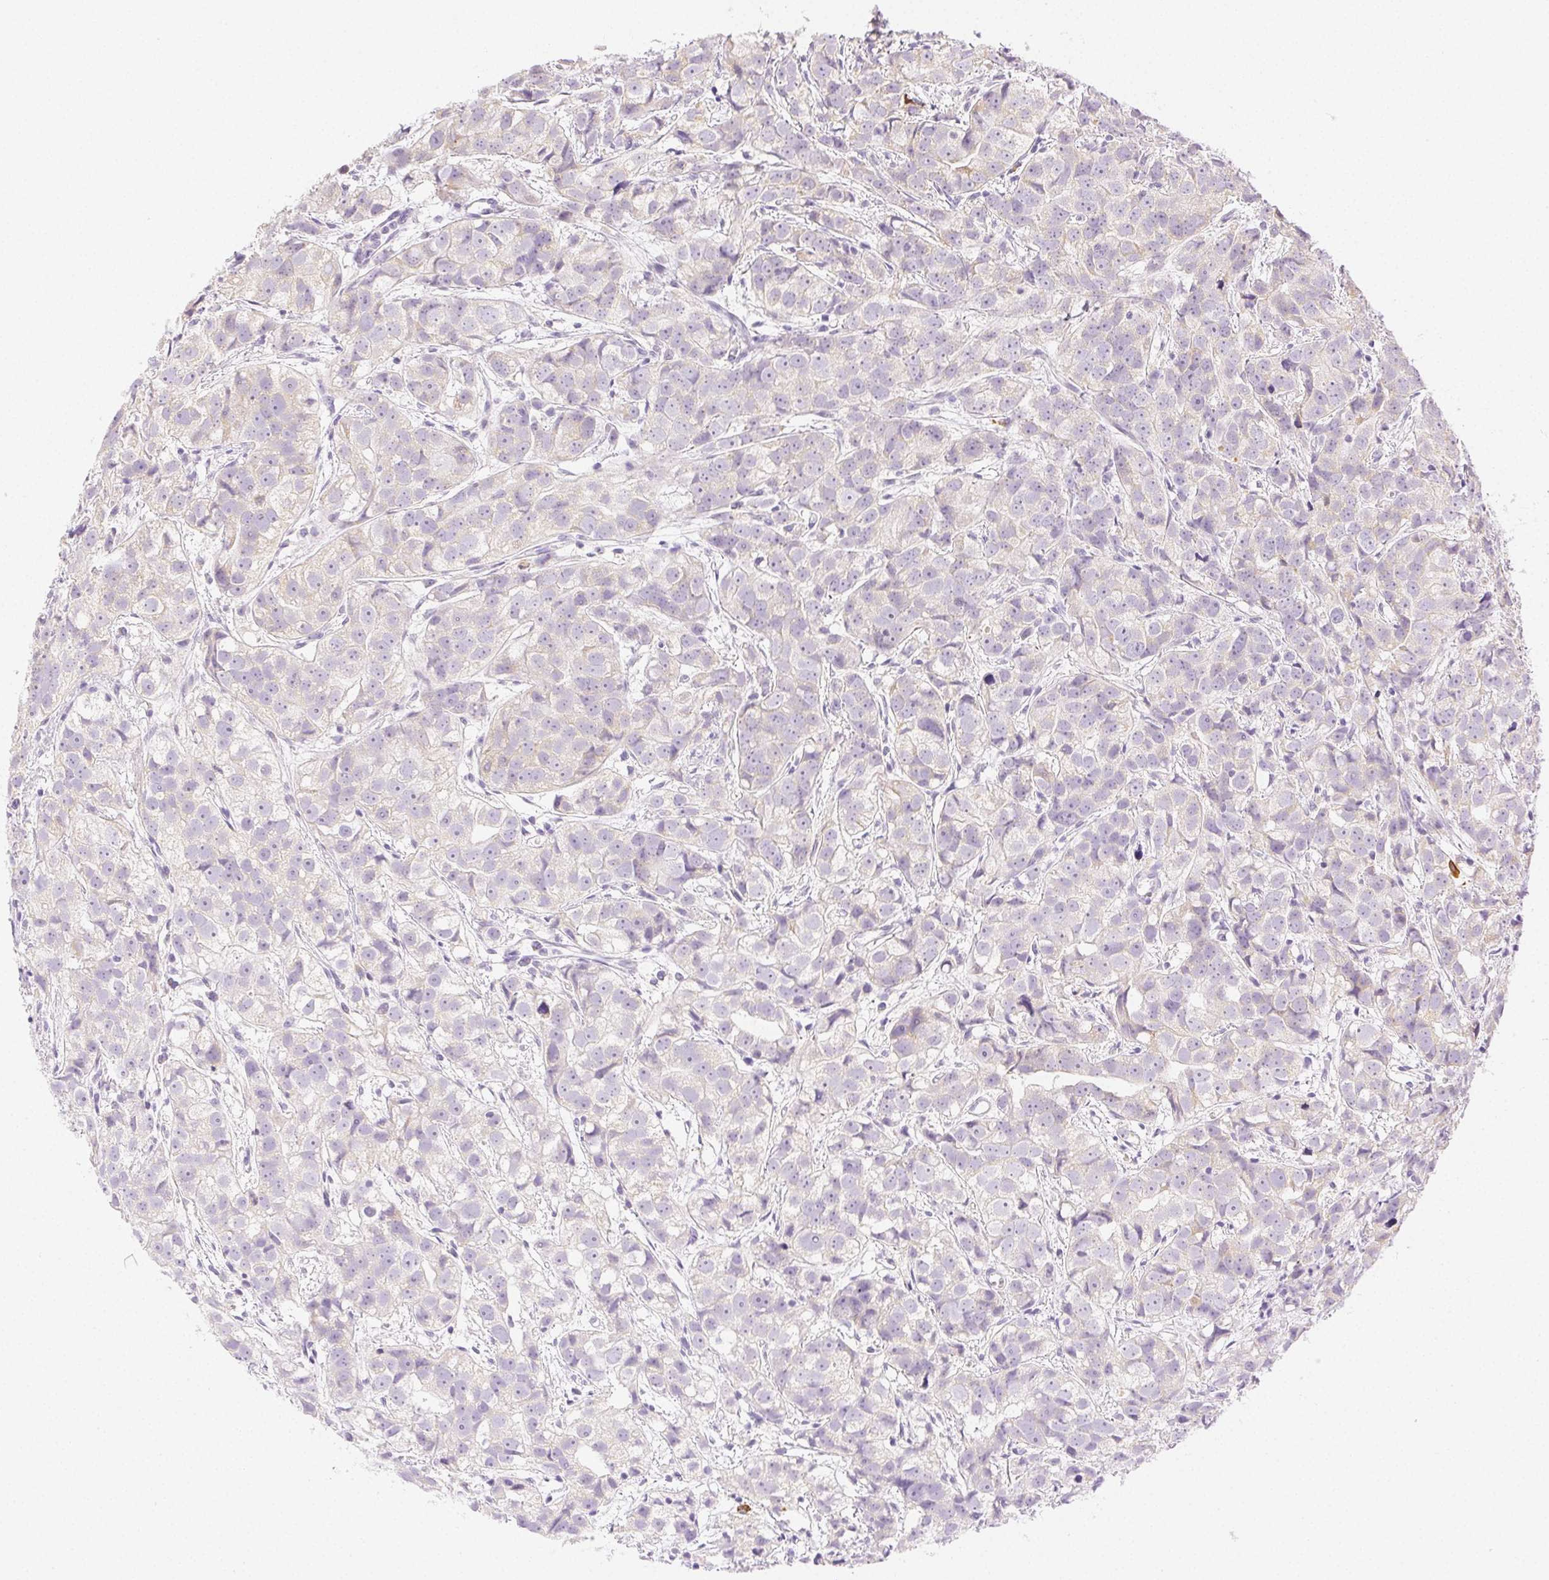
{"staining": {"intensity": "negative", "quantity": "none", "location": "none"}, "tissue": "prostate cancer", "cell_type": "Tumor cells", "image_type": "cancer", "snomed": [{"axis": "morphology", "description": "Adenocarcinoma, High grade"}, {"axis": "topography", "description": "Prostate"}], "caption": "Immunohistochemistry (IHC) micrograph of neoplastic tissue: prostate cancer (high-grade adenocarcinoma) stained with DAB displays no significant protein positivity in tumor cells.", "gene": "SPACA4", "patient": {"sex": "male", "age": 68}}